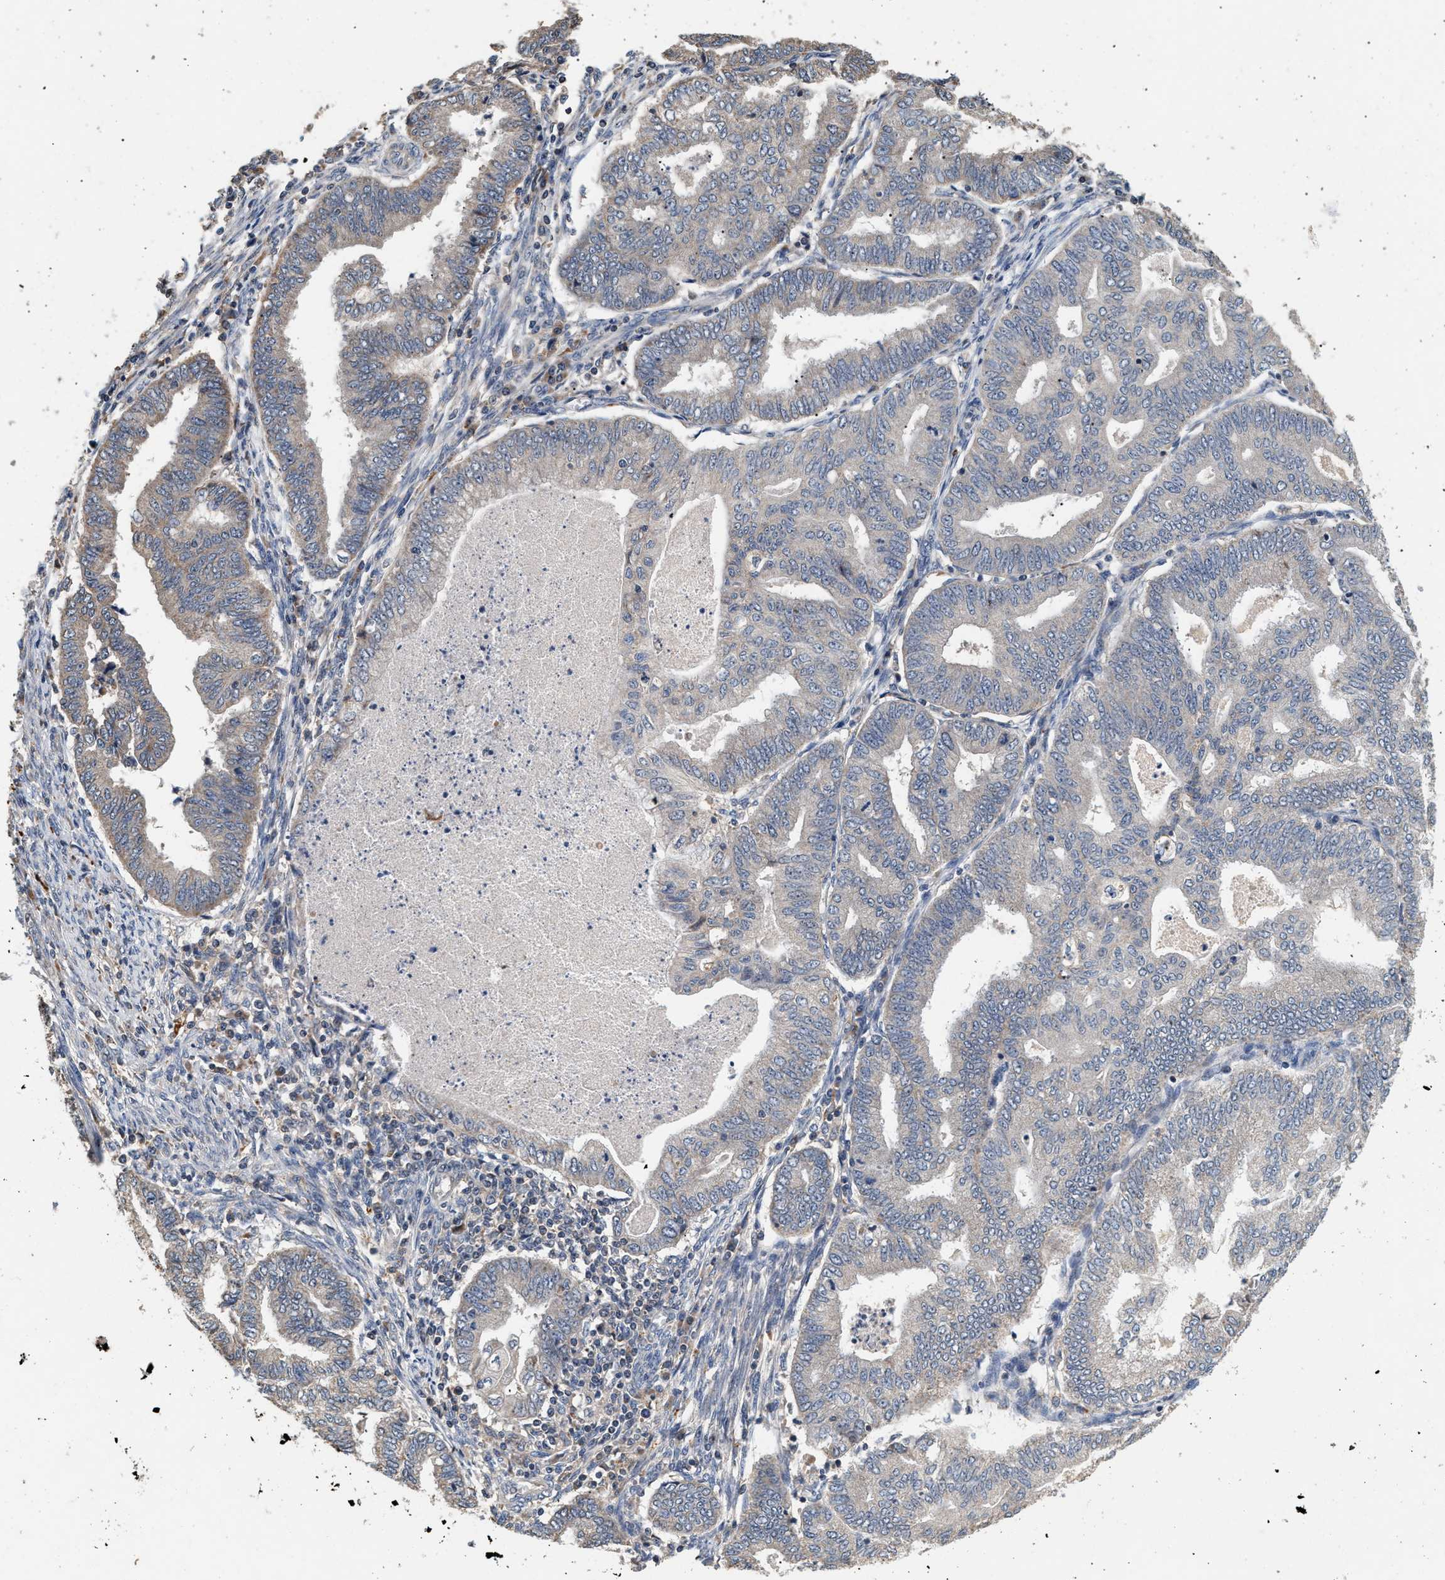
{"staining": {"intensity": "negative", "quantity": "none", "location": "none"}, "tissue": "endometrial cancer", "cell_type": "Tumor cells", "image_type": "cancer", "snomed": [{"axis": "morphology", "description": "Polyp, NOS"}, {"axis": "morphology", "description": "Adenocarcinoma, NOS"}, {"axis": "morphology", "description": "Adenoma, NOS"}, {"axis": "topography", "description": "Endometrium"}], "caption": "Immunohistochemical staining of human endometrial cancer (adenocarcinoma) demonstrates no significant expression in tumor cells.", "gene": "PTGR3", "patient": {"sex": "female", "age": 79}}